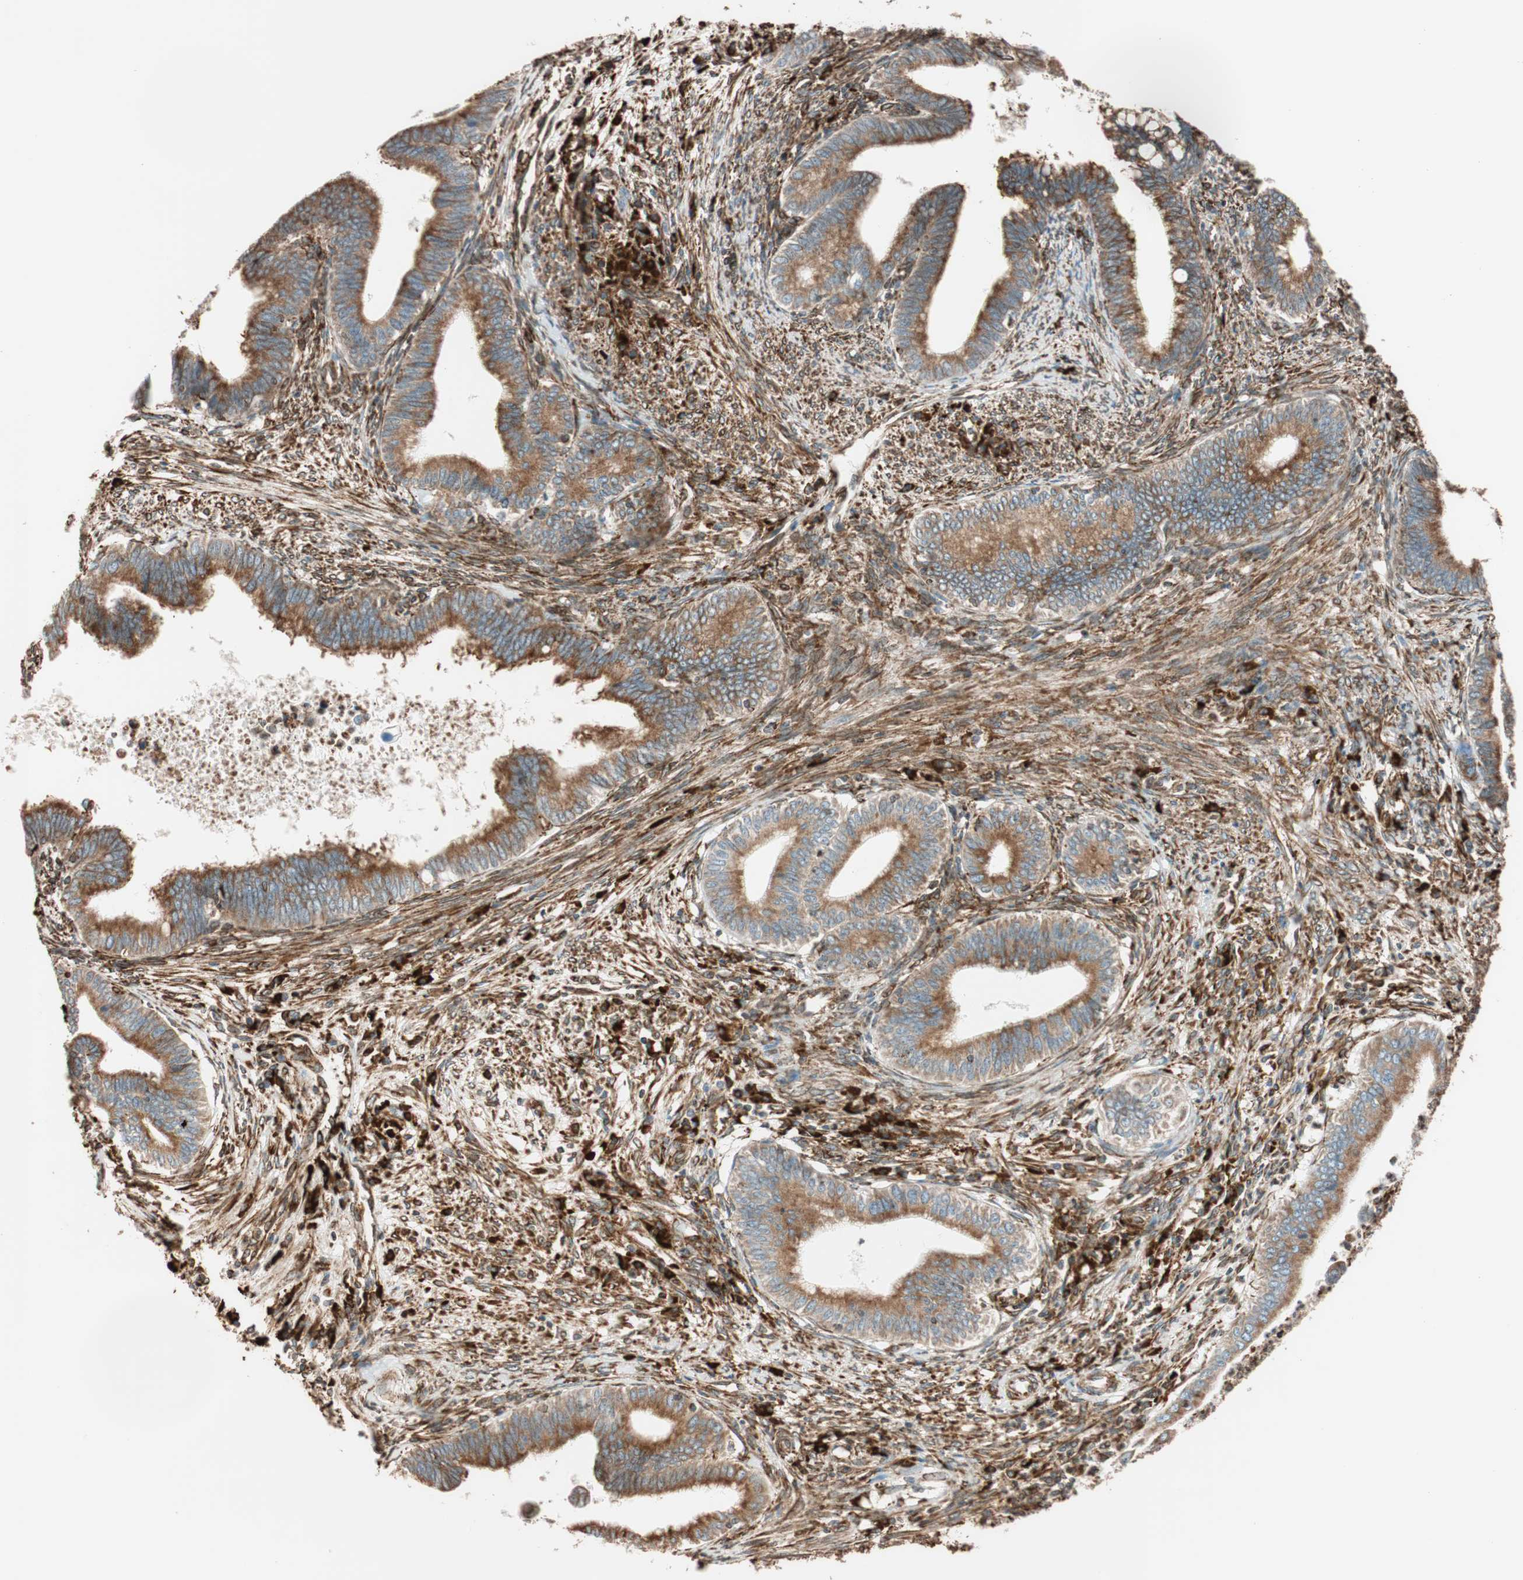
{"staining": {"intensity": "strong", "quantity": ">75%", "location": "cytoplasmic/membranous"}, "tissue": "cervical cancer", "cell_type": "Tumor cells", "image_type": "cancer", "snomed": [{"axis": "morphology", "description": "Adenocarcinoma, NOS"}, {"axis": "topography", "description": "Cervix"}], "caption": "Immunohistochemical staining of adenocarcinoma (cervical) displays high levels of strong cytoplasmic/membranous positivity in approximately >75% of tumor cells.", "gene": "PRKCSH", "patient": {"sex": "female", "age": 36}}